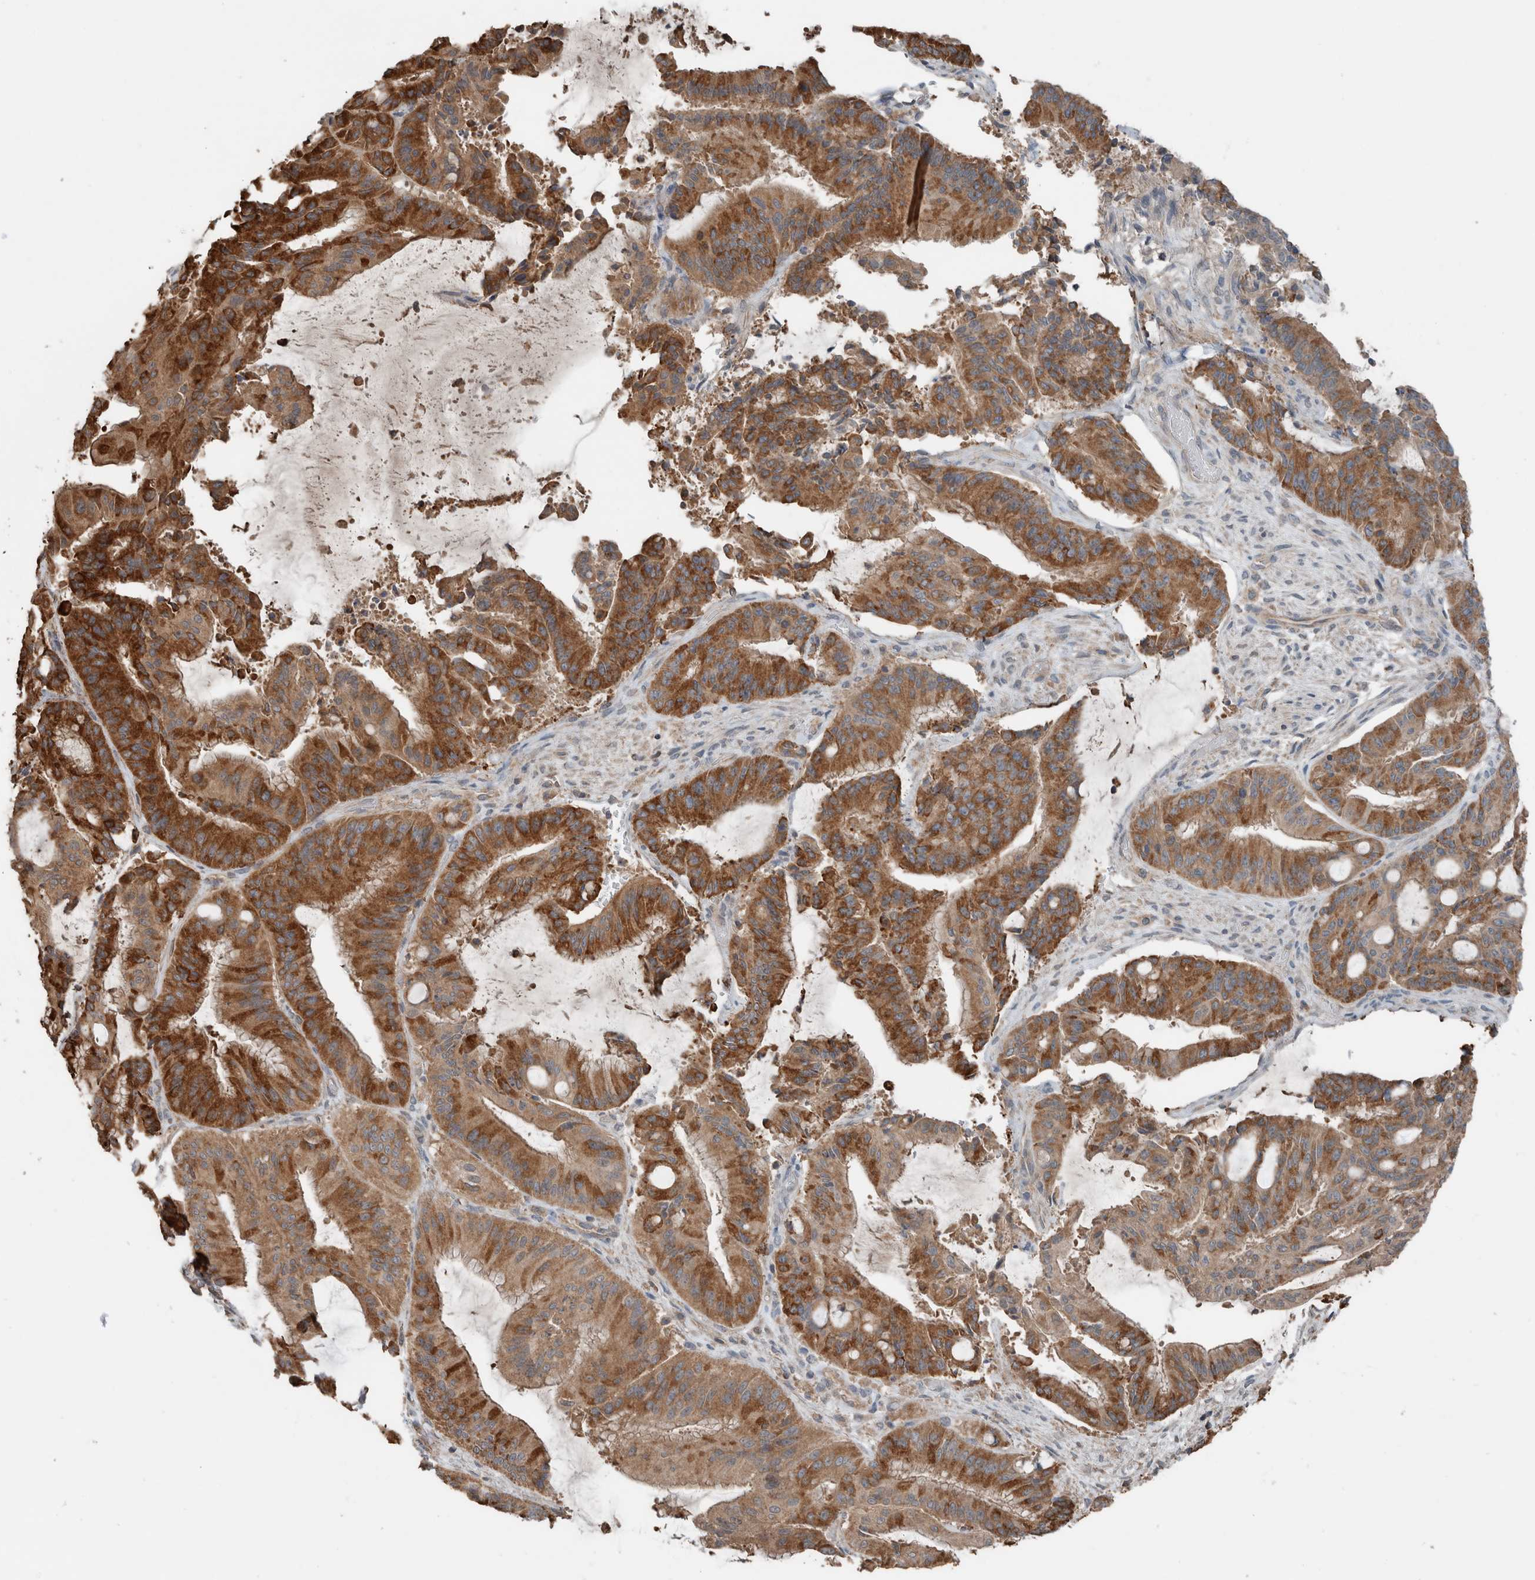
{"staining": {"intensity": "strong", "quantity": ">75%", "location": "cytoplasmic/membranous"}, "tissue": "liver cancer", "cell_type": "Tumor cells", "image_type": "cancer", "snomed": [{"axis": "morphology", "description": "Normal tissue, NOS"}, {"axis": "morphology", "description": "Cholangiocarcinoma"}, {"axis": "topography", "description": "Liver"}, {"axis": "topography", "description": "Peripheral nerve tissue"}], "caption": "Protein analysis of liver cancer tissue shows strong cytoplasmic/membranous positivity in about >75% of tumor cells.", "gene": "KLK14", "patient": {"sex": "female", "age": 73}}